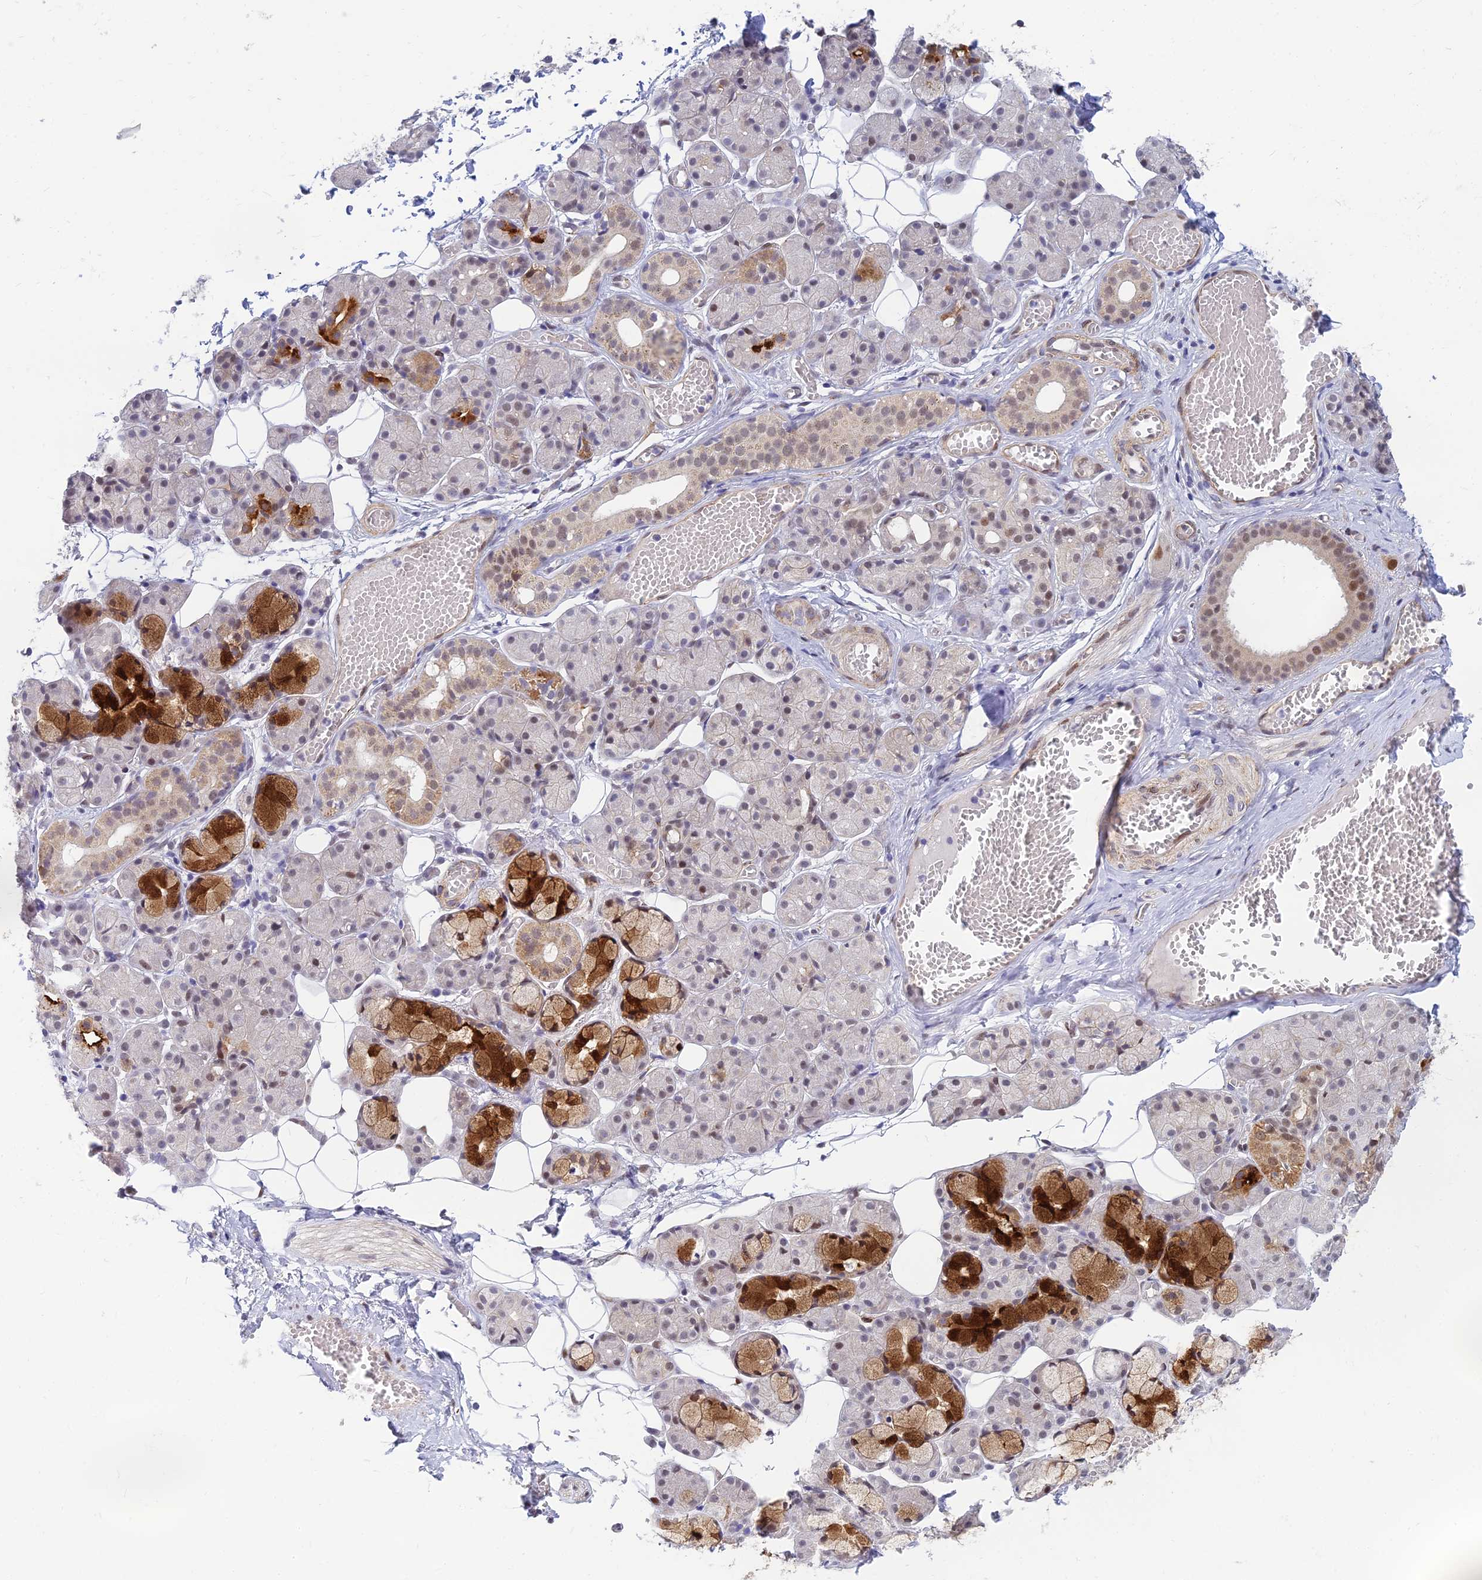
{"staining": {"intensity": "strong", "quantity": "<25%", "location": "cytoplasmic/membranous,nuclear"}, "tissue": "salivary gland", "cell_type": "Glandular cells", "image_type": "normal", "snomed": [{"axis": "morphology", "description": "Normal tissue, NOS"}, {"axis": "topography", "description": "Salivary gland"}], "caption": "A brown stain labels strong cytoplasmic/membranous,nuclear staining of a protein in glandular cells of benign human salivary gland.", "gene": "CLK4", "patient": {"sex": "male", "age": 63}}